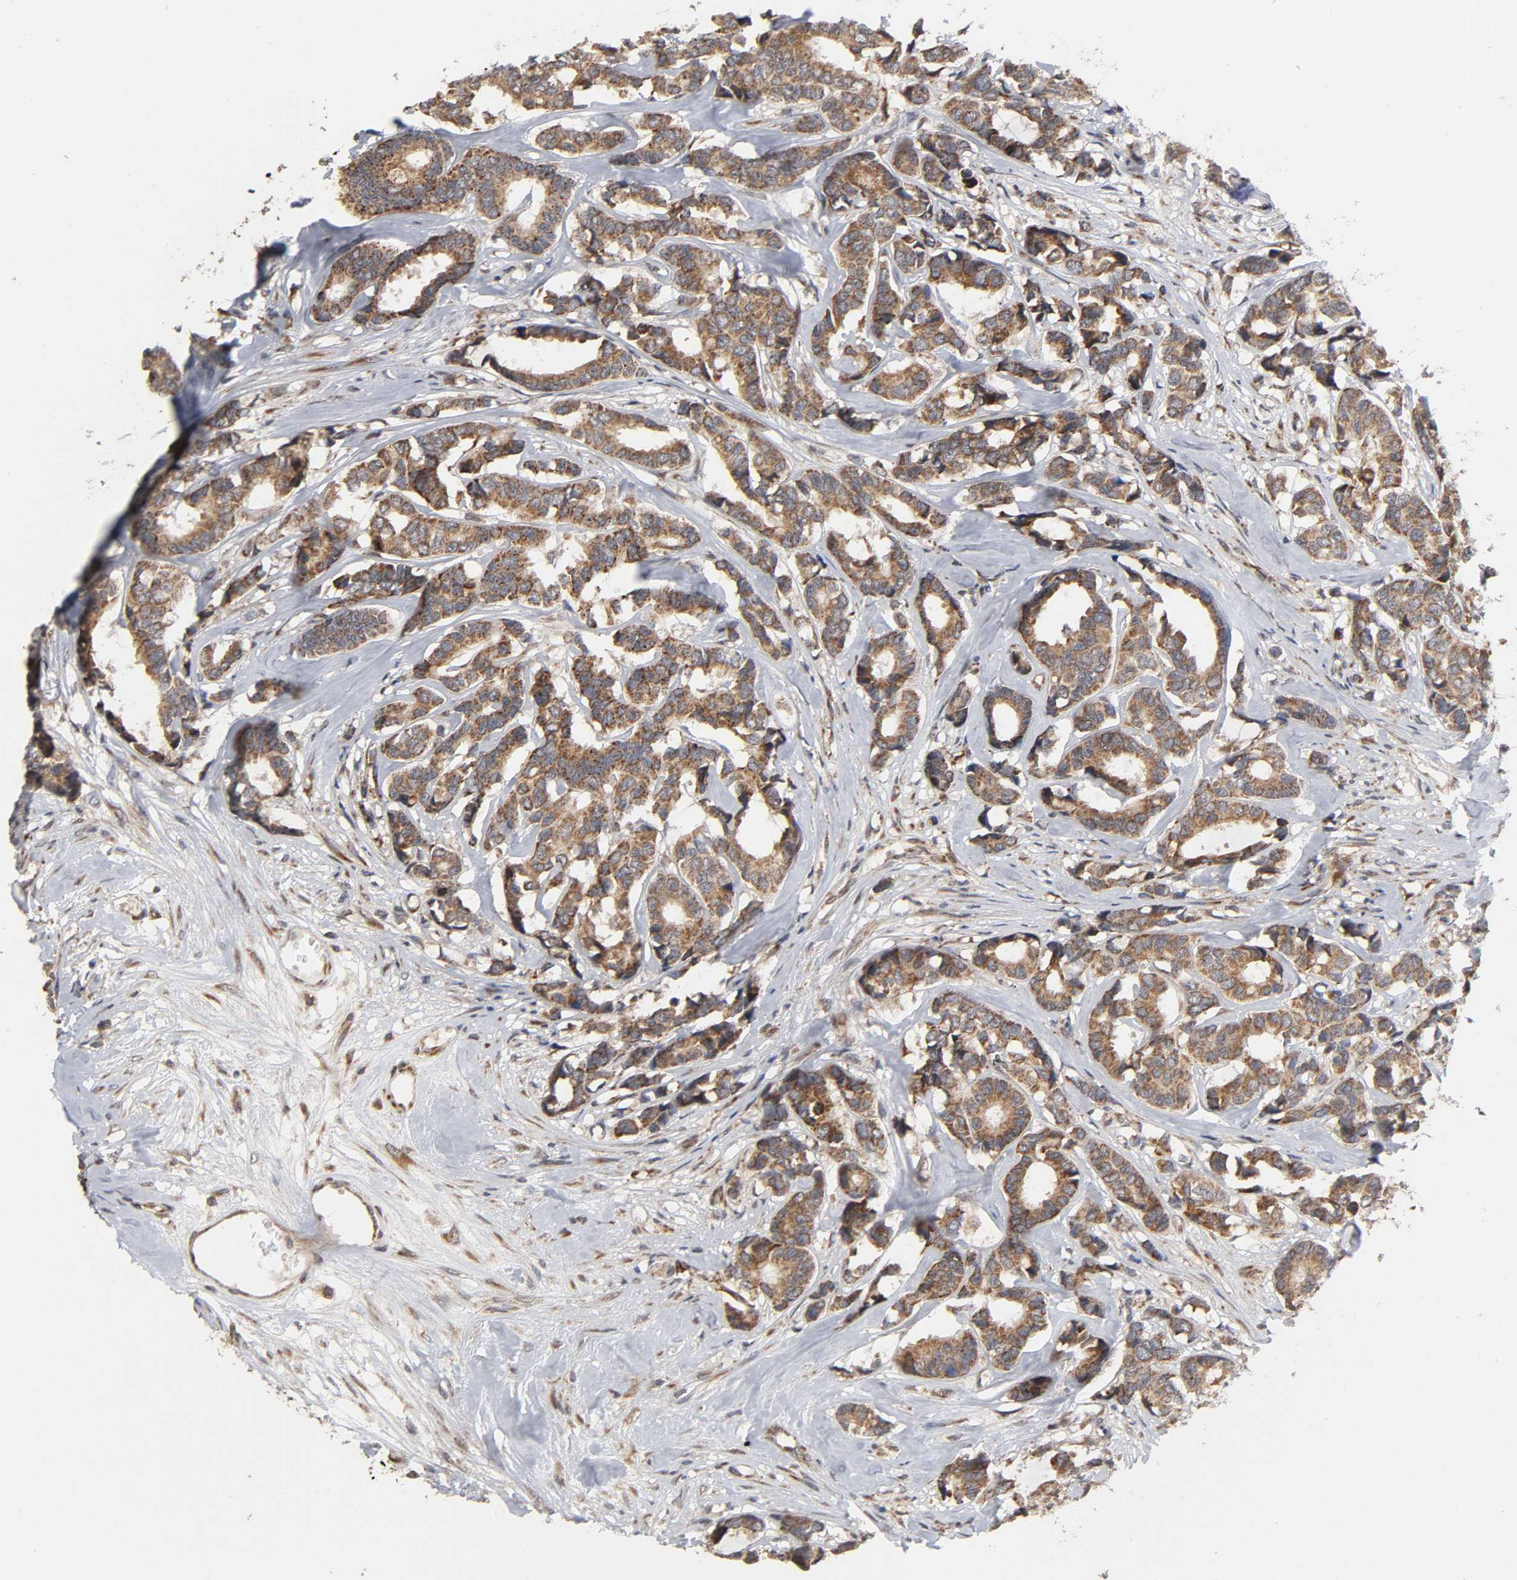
{"staining": {"intensity": "moderate", "quantity": ">75%", "location": "cytoplasmic/membranous"}, "tissue": "breast cancer", "cell_type": "Tumor cells", "image_type": "cancer", "snomed": [{"axis": "morphology", "description": "Duct carcinoma"}, {"axis": "topography", "description": "Breast"}], "caption": "Immunohistochemical staining of breast cancer (infiltrating ductal carcinoma) shows medium levels of moderate cytoplasmic/membranous positivity in about >75% of tumor cells.", "gene": "SLC30A9", "patient": {"sex": "female", "age": 87}}